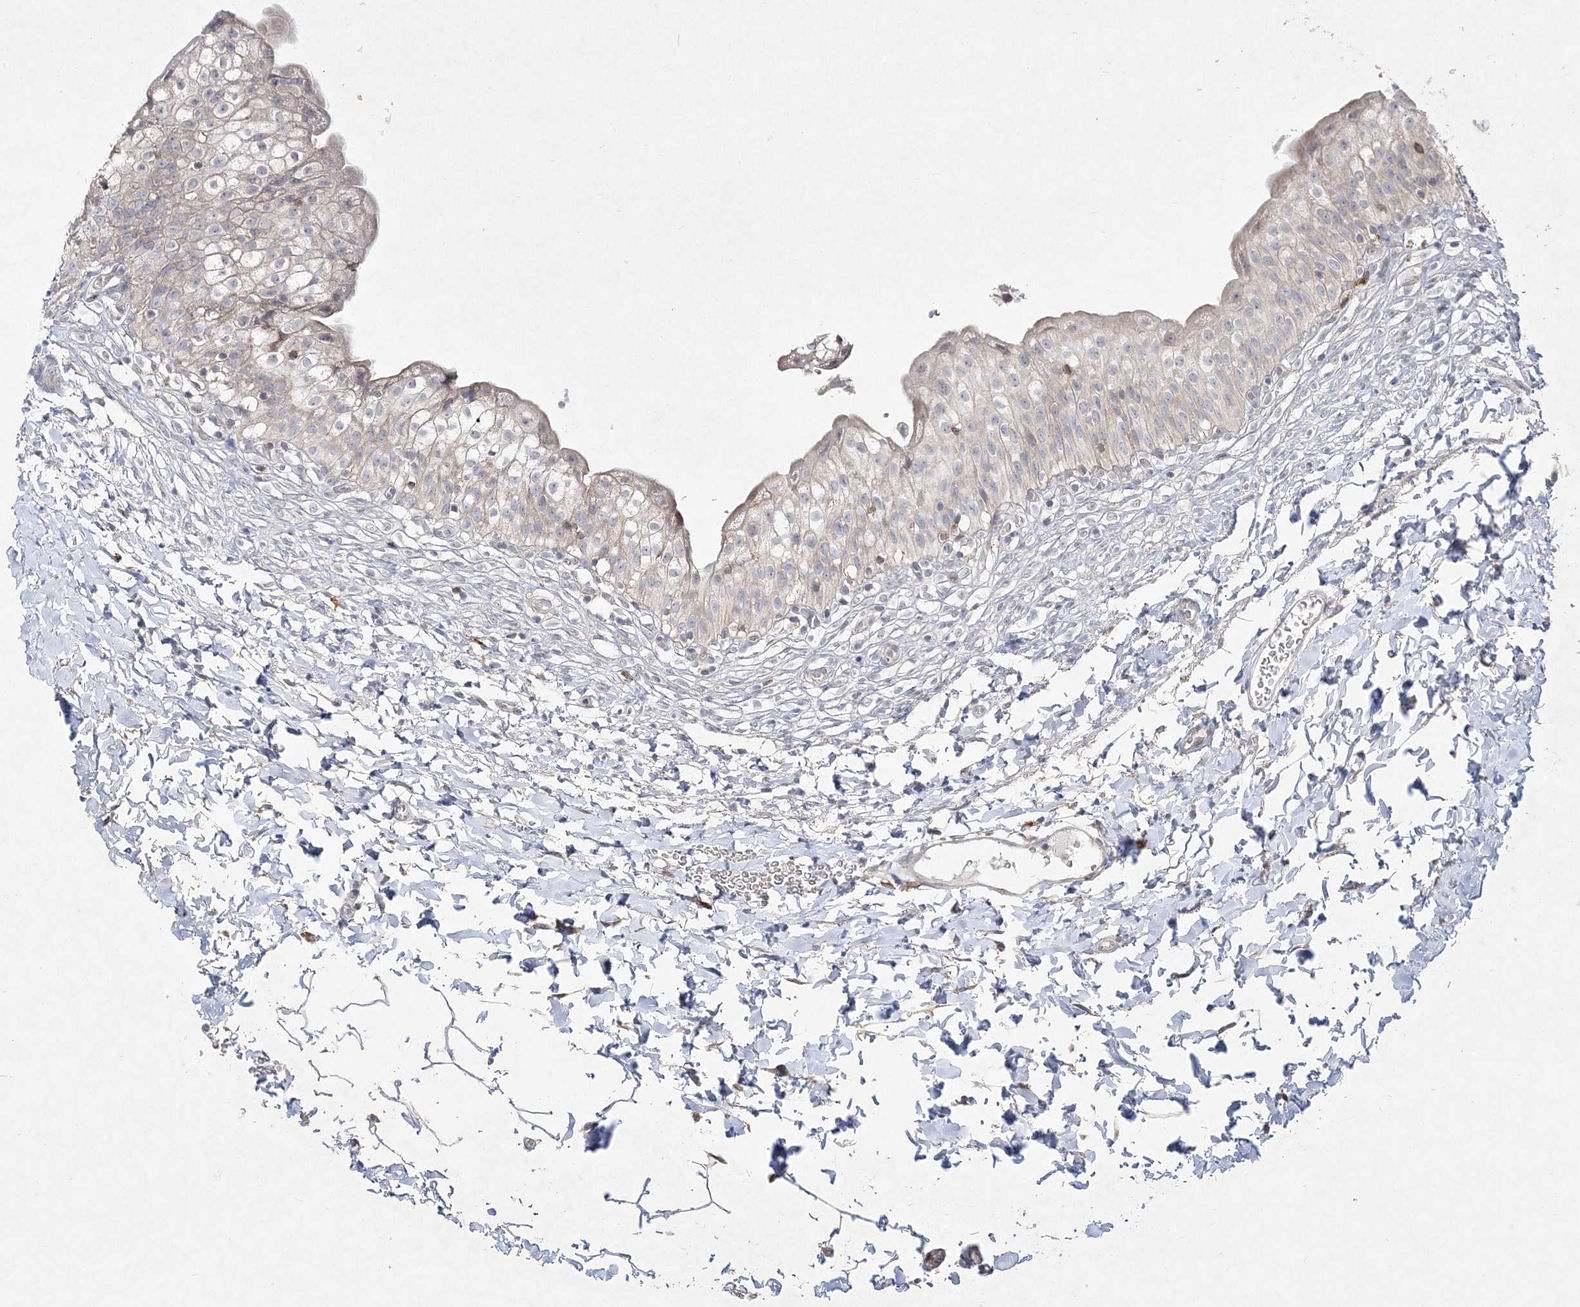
{"staining": {"intensity": "weak", "quantity": "<25%", "location": "cytoplasmic/membranous"}, "tissue": "urinary bladder", "cell_type": "Urothelial cells", "image_type": "normal", "snomed": [{"axis": "morphology", "description": "Normal tissue, NOS"}, {"axis": "topography", "description": "Urinary bladder"}], "caption": "The immunohistochemistry photomicrograph has no significant positivity in urothelial cells of urinary bladder.", "gene": "CLNK", "patient": {"sex": "male", "age": 55}}